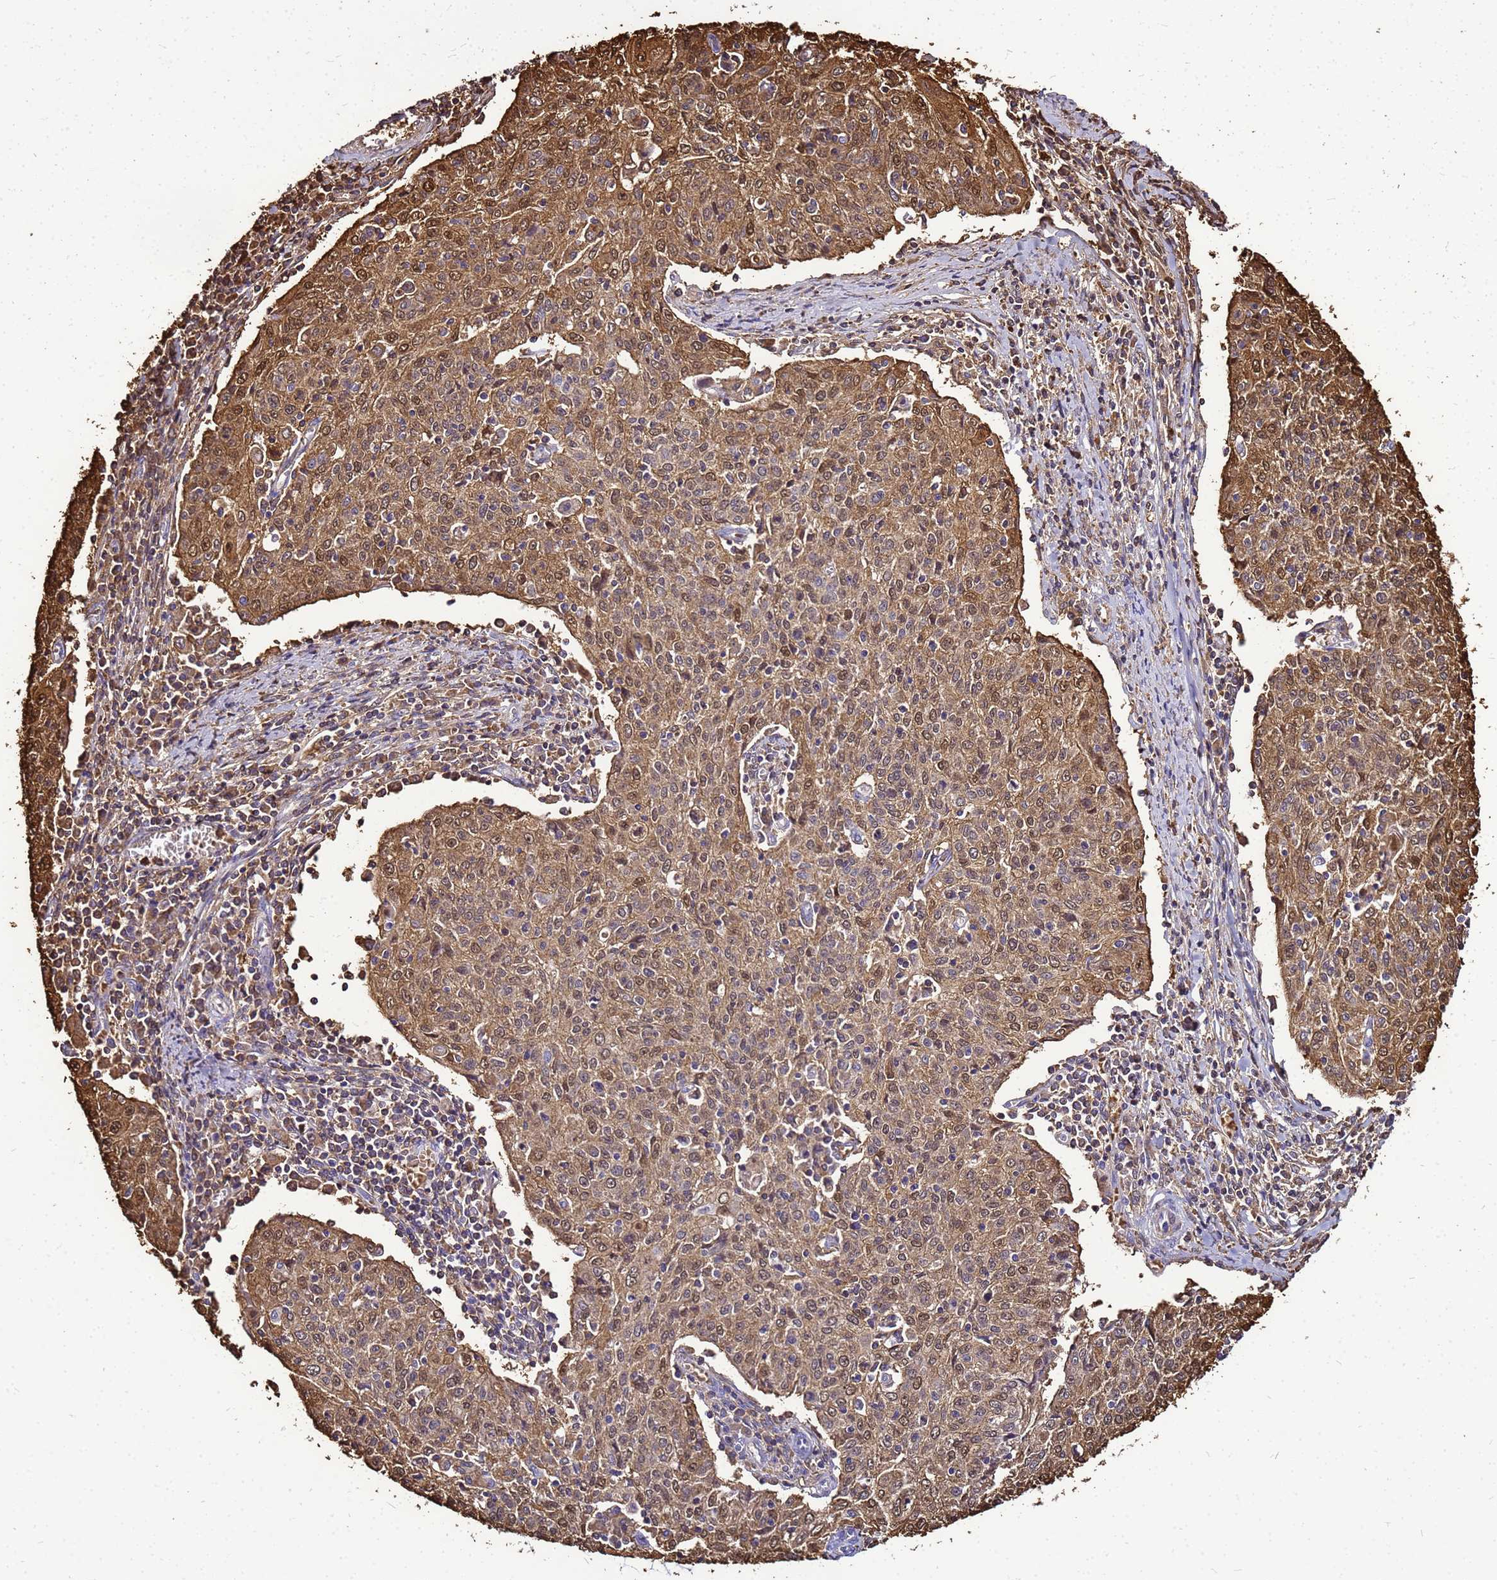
{"staining": {"intensity": "moderate", "quantity": ">75%", "location": "cytoplasmic/membranous,nuclear"}, "tissue": "cervical cancer", "cell_type": "Tumor cells", "image_type": "cancer", "snomed": [{"axis": "morphology", "description": "Squamous cell carcinoma, NOS"}, {"axis": "topography", "description": "Cervix"}], "caption": "A brown stain labels moderate cytoplasmic/membranous and nuclear staining of a protein in cervical cancer (squamous cell carcinoma) tumor cells. (IHC, brightfield microscopy, high magnification).", "gene": "S100A2", "patient": {"sex": "female", "age": 48}}